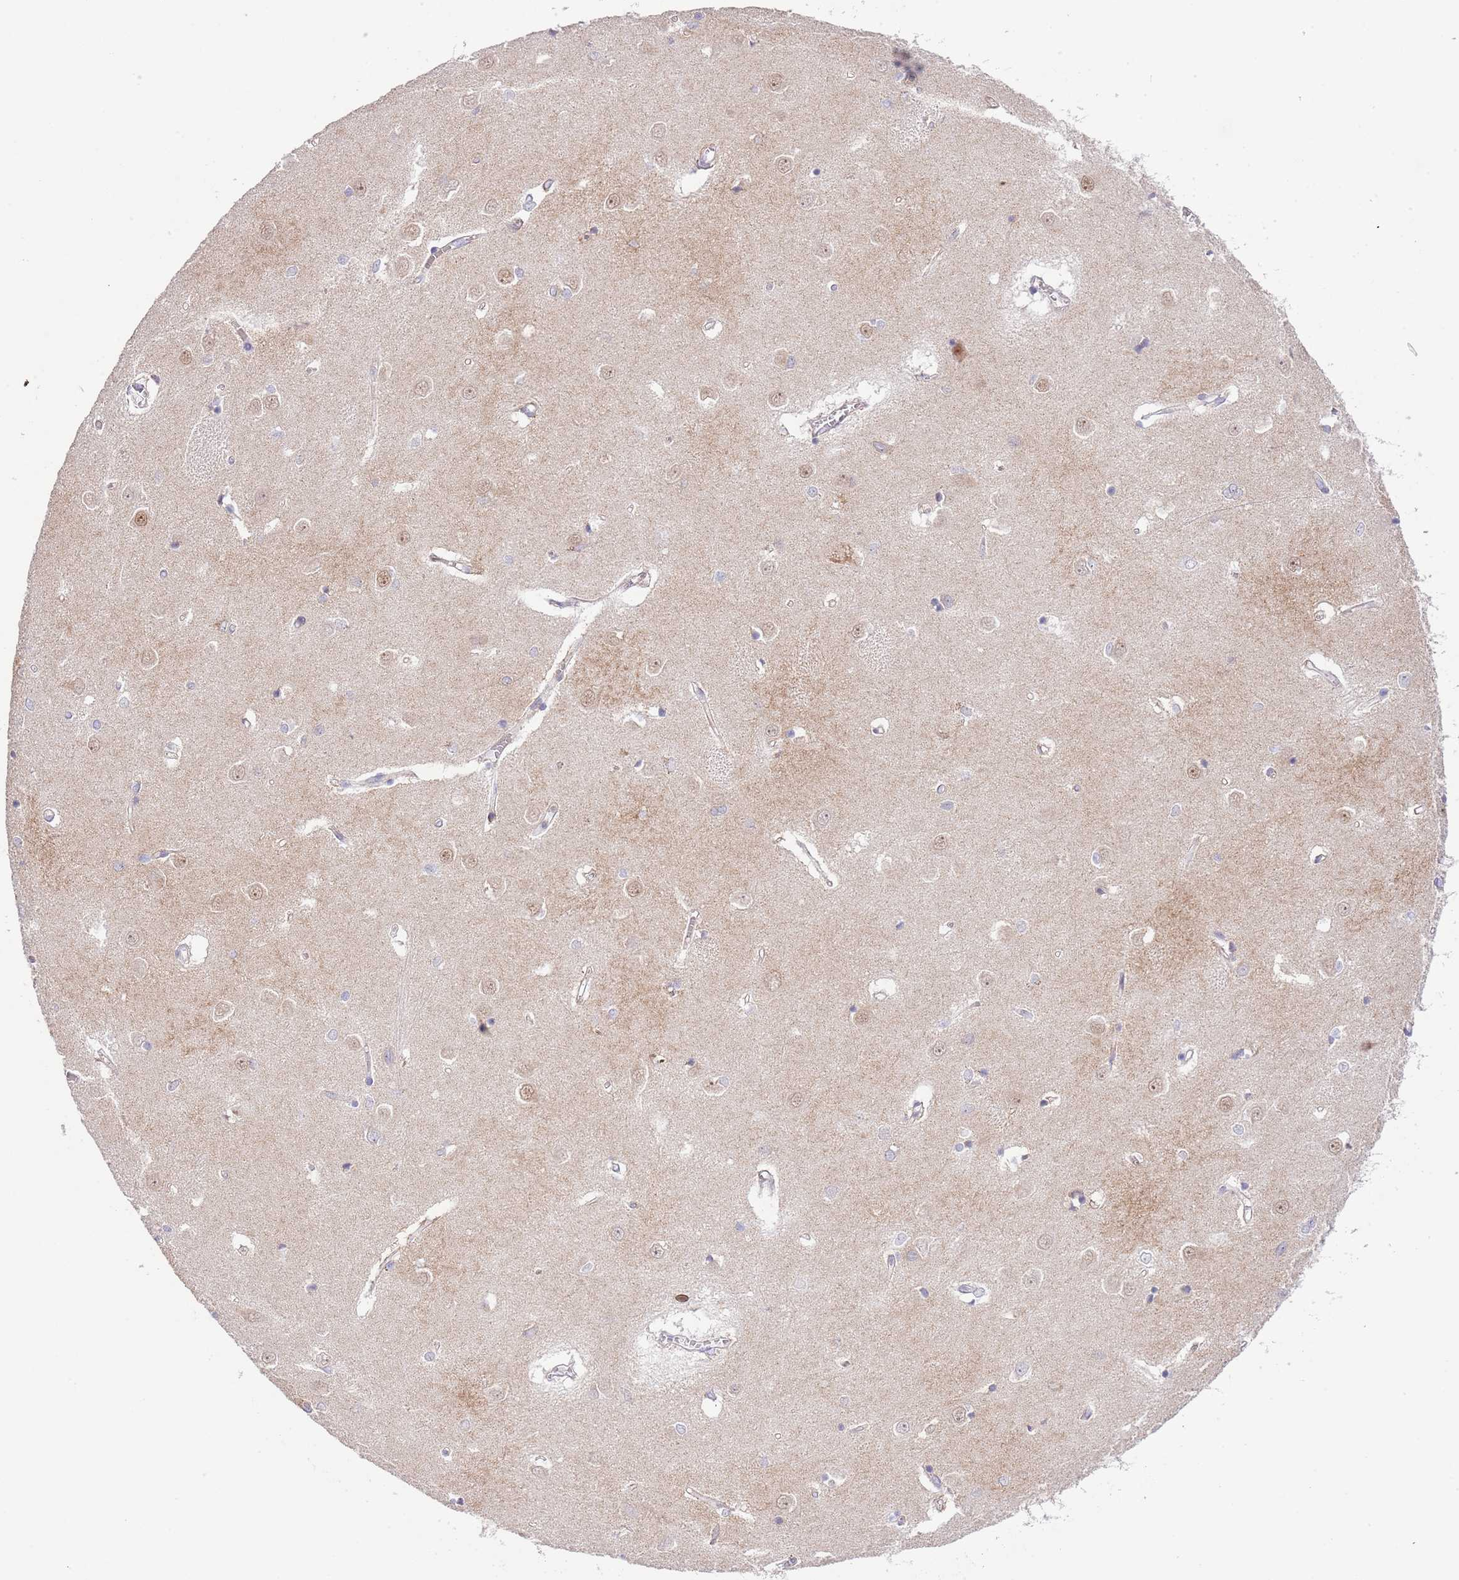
{"staining": {"intensity": "moderate", "quantity": "<25%", "location": "nuclear"}, "tissue": "caudate", "cell_type": "Glial cells", "image_type": "normal", "snomed": [{"axis": "morphology", "description": "Normal tissue, NOS"}, {"axis": "topography", "description": "Lateral ventricle wall"}], "caption": "Immunohistochemical staining of benign human caudate displays moderate nuclear protein staining in about <25% of glial cells. (DAB IHC, brown staining for protein, blue staining for nuclei).", "gene": "ABHD17A", "patient": {"sex": "male", "age": 37}}